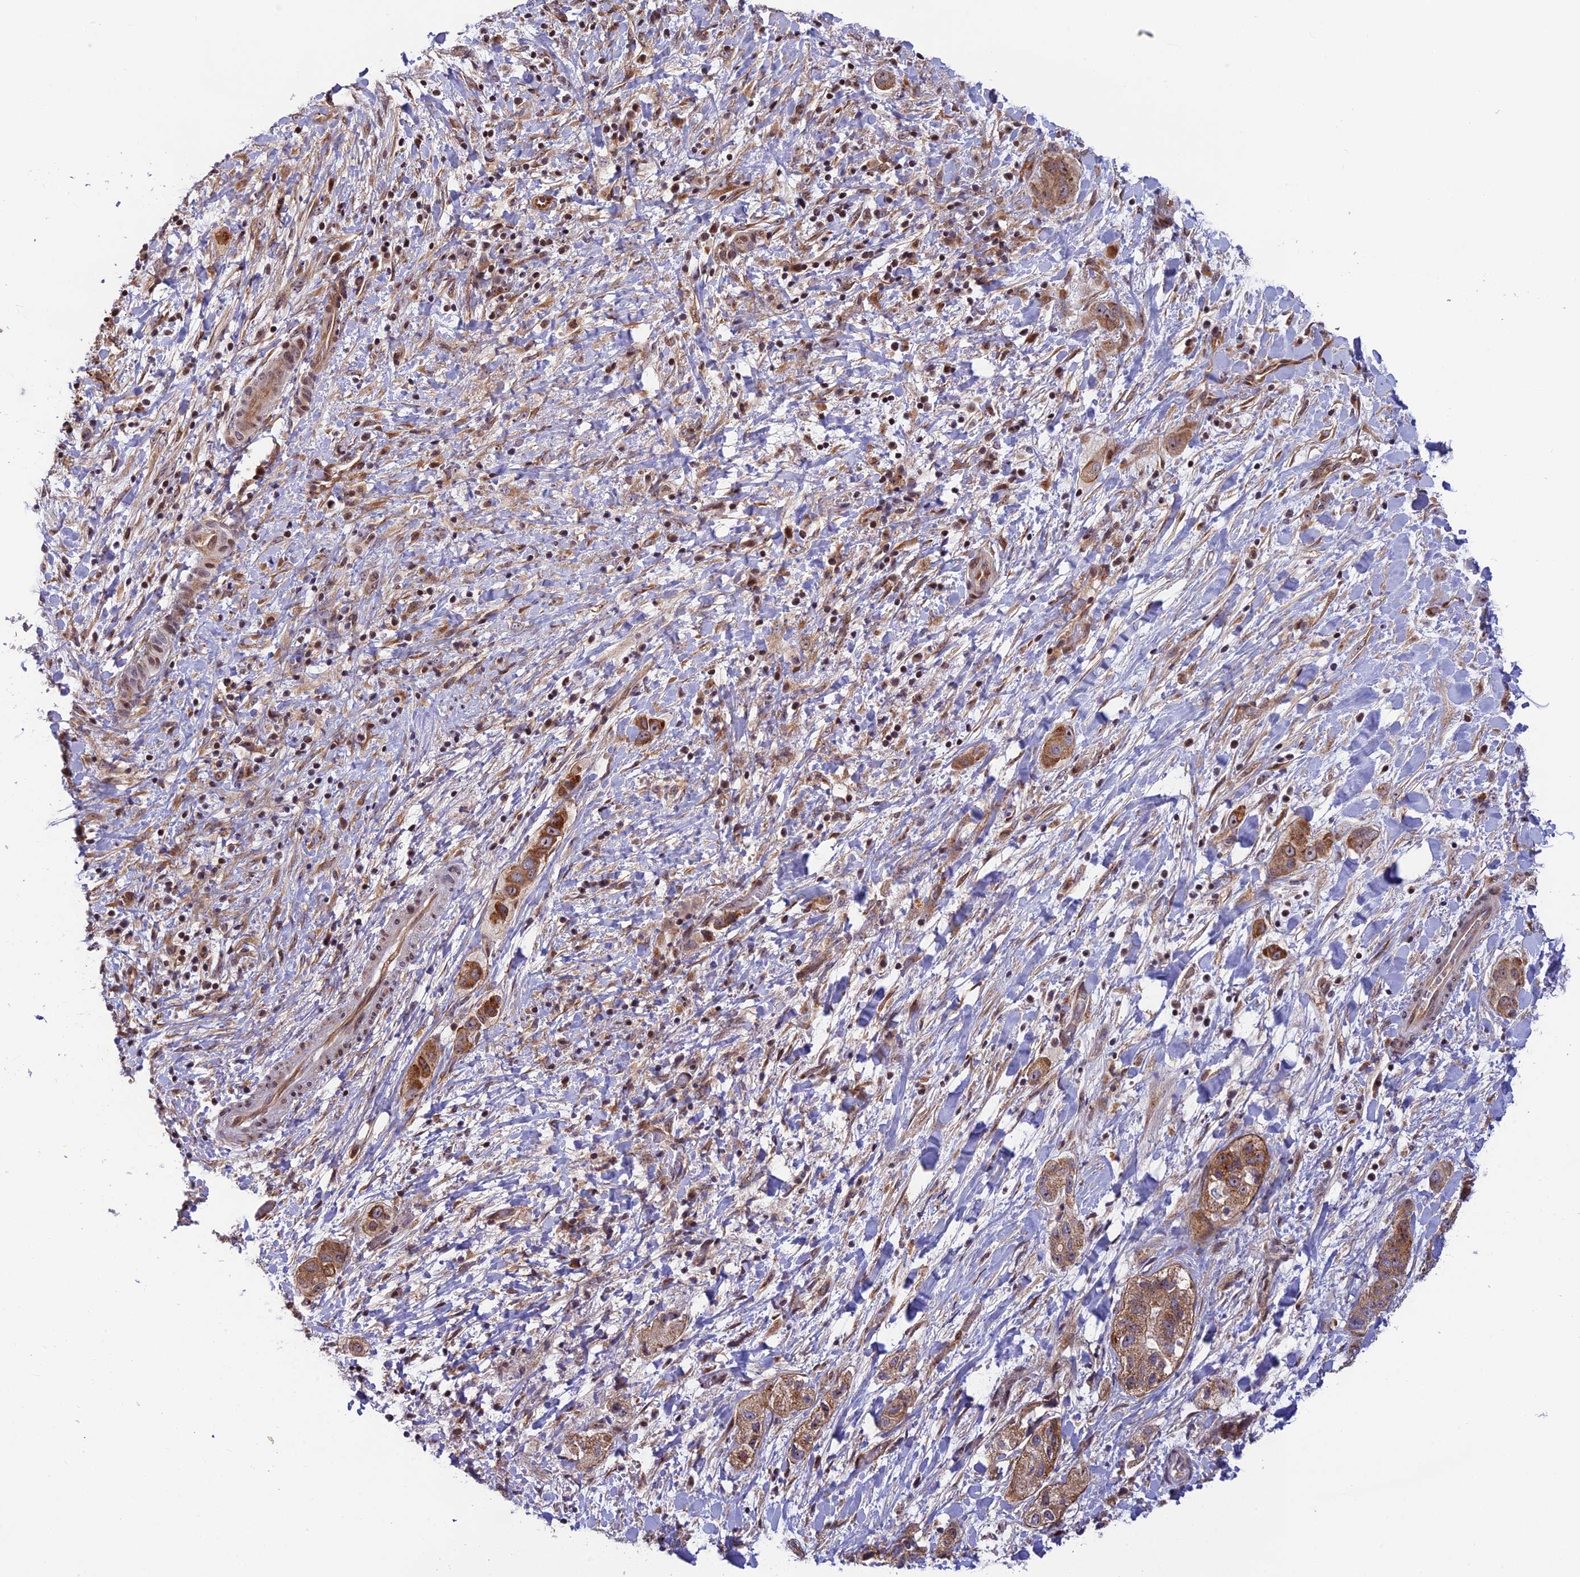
{"staining": {"intensity": "moderate", "quantity": ">75%", "location": "cytoplasmic/membranous"}, "tissue": "liver cancer", "cell_type": "Tumor cells", "image_type": "cancer", "snomed": [{"axis": "morphology", "description": "Cholangiocarcinoma"}, {"axis": "topography", "description": "Liver"}], "caption": "DAB (3,3'-diaminobenzidine) immunohistochemical staining of liver cholangiocarcinoma exhibits moderate cytoplasmic/membranous protein expression in approximately >75% of tumor cells.", "gene": "SMIM7", "patient": {"sex": "female", "age": 52}}